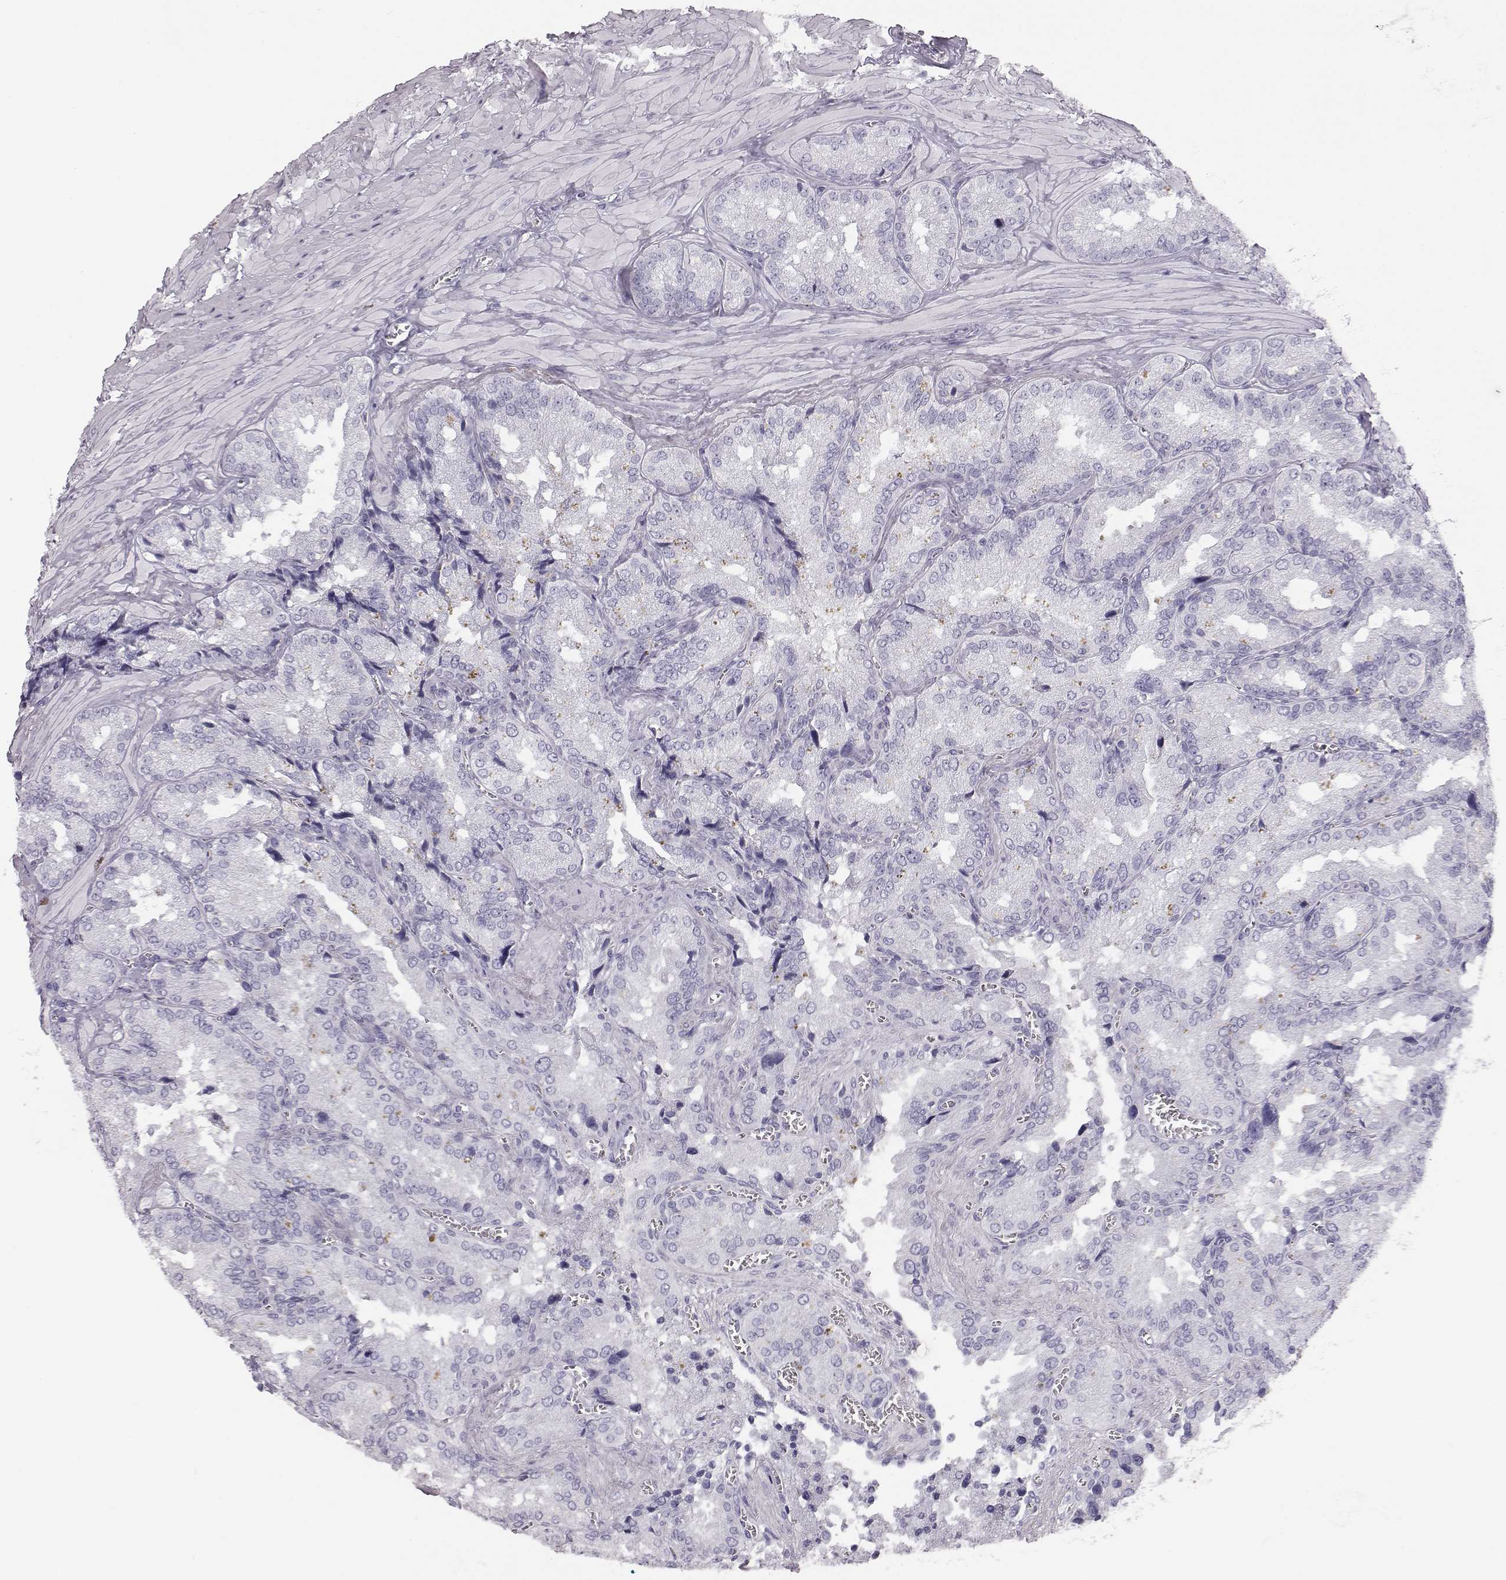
{"staining": {"intensity": "negative", "quantity": "none", "location": "none"}, "tissue": "seminal vesicle", "cell_type": "Glandular cells", "image_type": "normal", "snomed": [{"axis": "morphology", "description": "Normal tissue, NOS"}, {"axis": "topography", "description": "Seminal veicle"}], "caption": "This is a micrograph of immunohistochemistry (IHC) staining of unremarkable seminal vesicle, which shows no staining in glandular cells. (DAB IHC with hematoxylin counter stain).", "gene": "KRTAP16", "patient": {"sex": "male", "age": 37}}